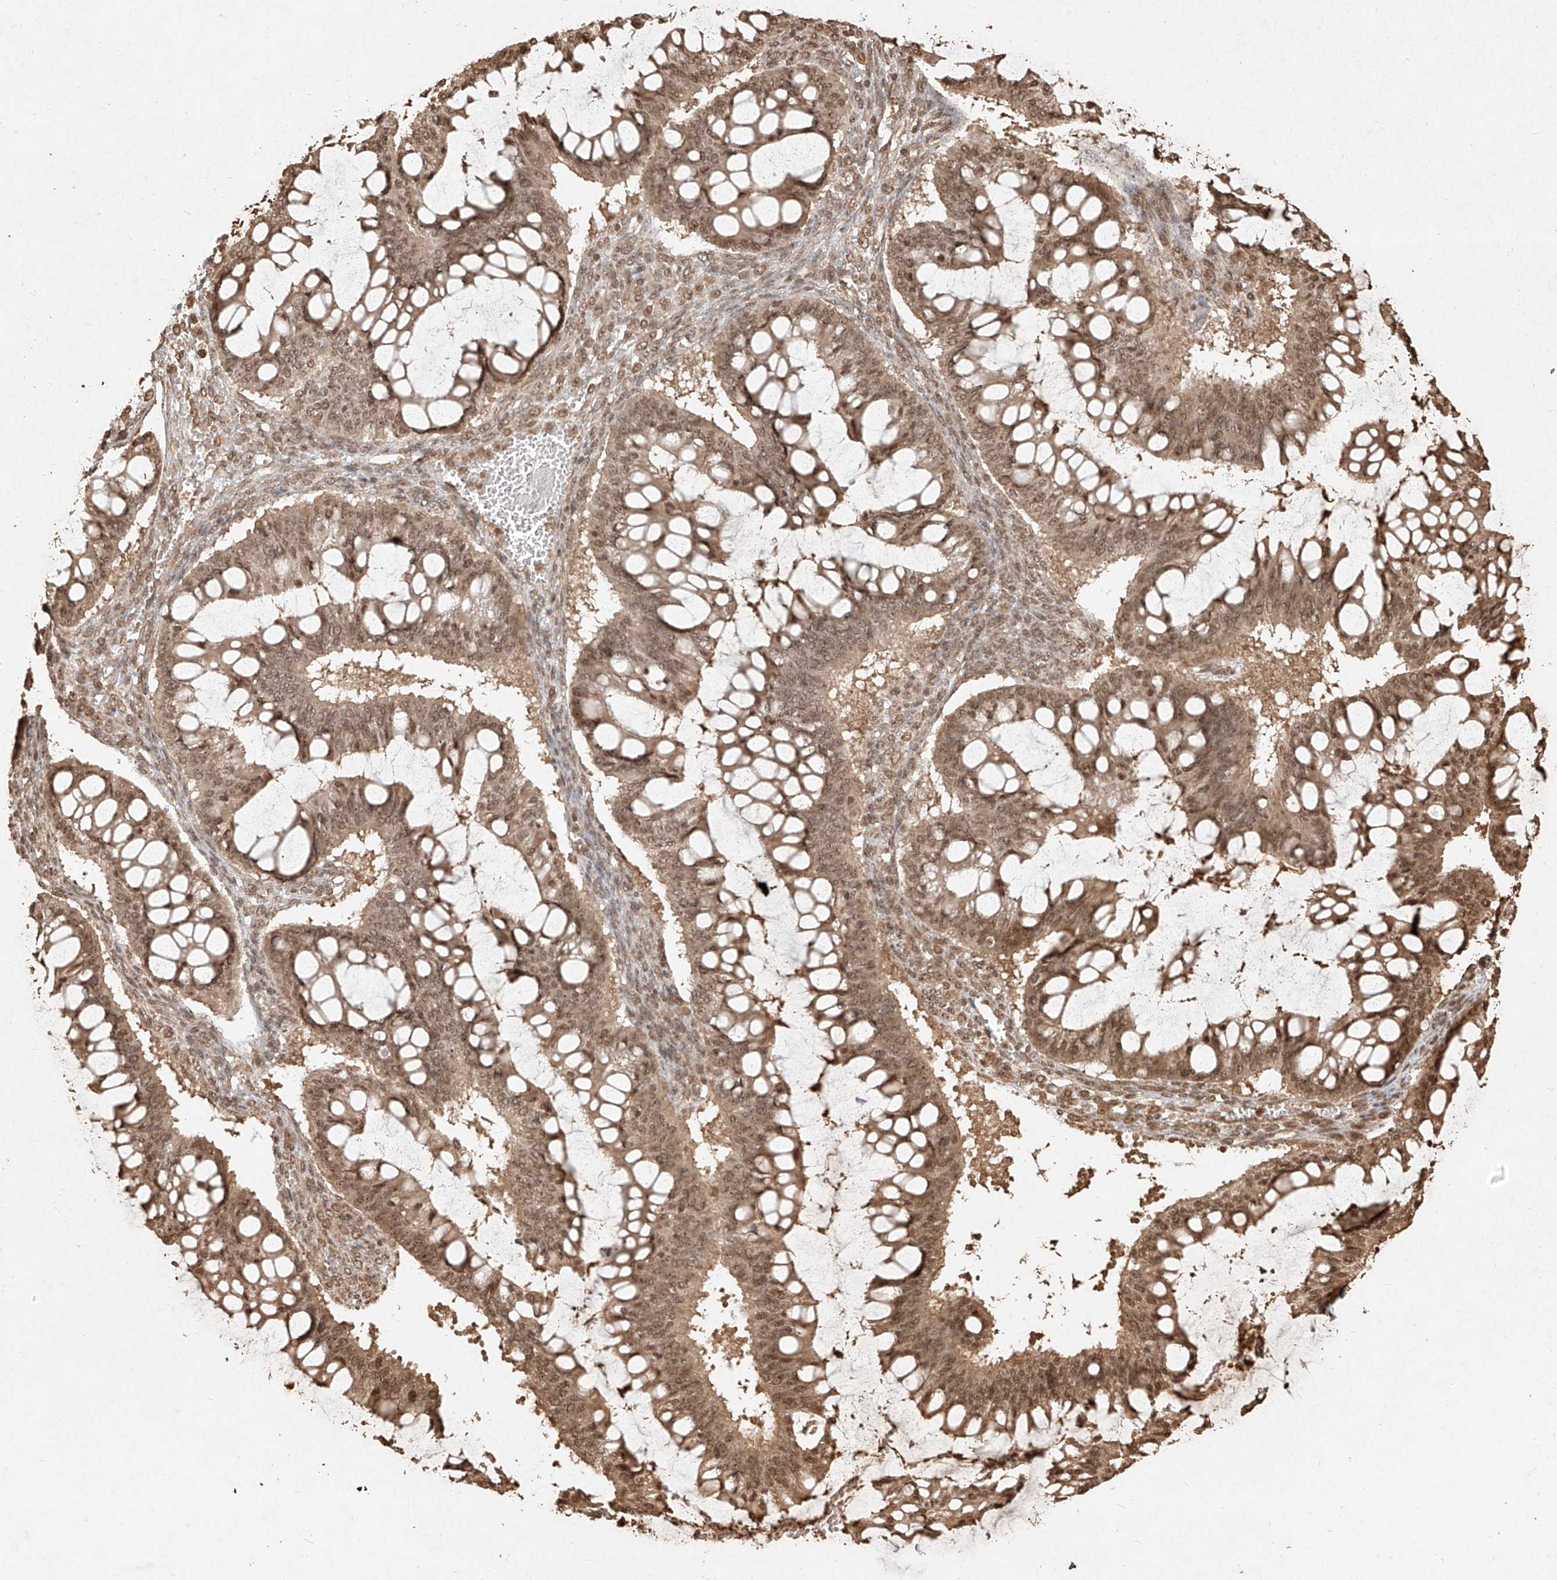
{"staining": {"intensity": "moderate", "quantity": ">75%", "location": "cytoplasmic/membranous,nuclear"}, "tissue": "ovarian cancer", "cell_type": "Tumor cells", "image_type": "cancer", "snomed": [{"axis": "morphology", "description": "Cystadenocarcinoma, mucinous, NOS"}, {"axis": "topography", "description": "Ovary"}], "caption": "The histopathology image exhibits staining of ovarian mucinous cystadenocarcinoma, revealing moderate cytoplasmic/membranous and nuclear protein positivity (brown color) within tumor cells. (IHC, brightfield microscopy, high magnification).", "gene": "UBE2K", "patient": {"sex": "female", "age": 73}}